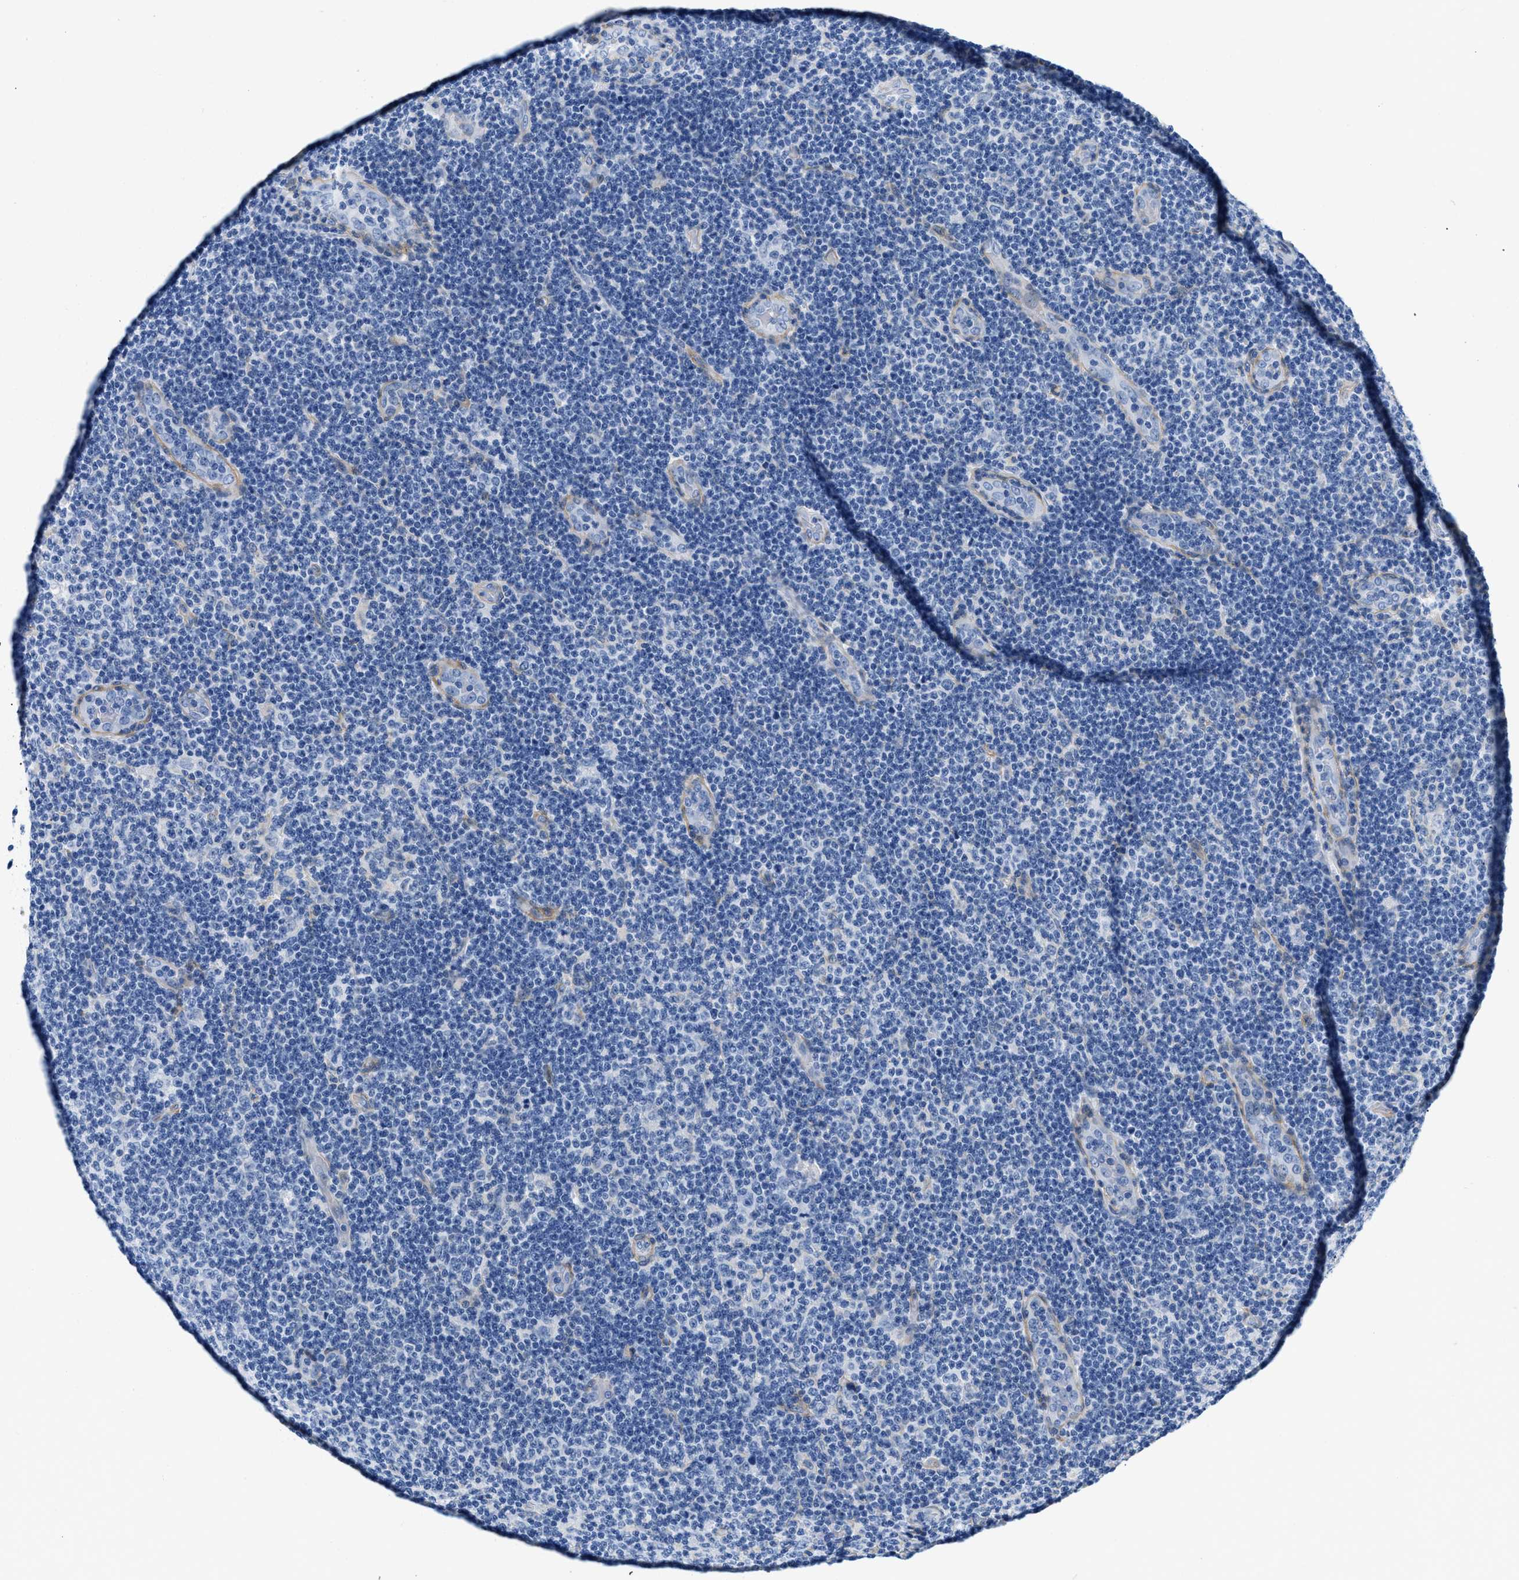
{"staining": {"intensity": "negative", "quantity": "none", "location": "none"}, "tissue": "lymphoma", "cell_type": "Tumor cells", "image_type": "cancer", "snomed": [{"axis": "morphology", "description": "Malignant lymphoma, non-Hodgkin's type, Low grade"}, {"axis": "topography", "description": "Lymph node"}], "caption": "Lymphoma was stained to show a protein in brown. There is no significant staining in tumor cells.", "gene": "PDGFRB", "patient": {"sex": "male", "age": 83}}